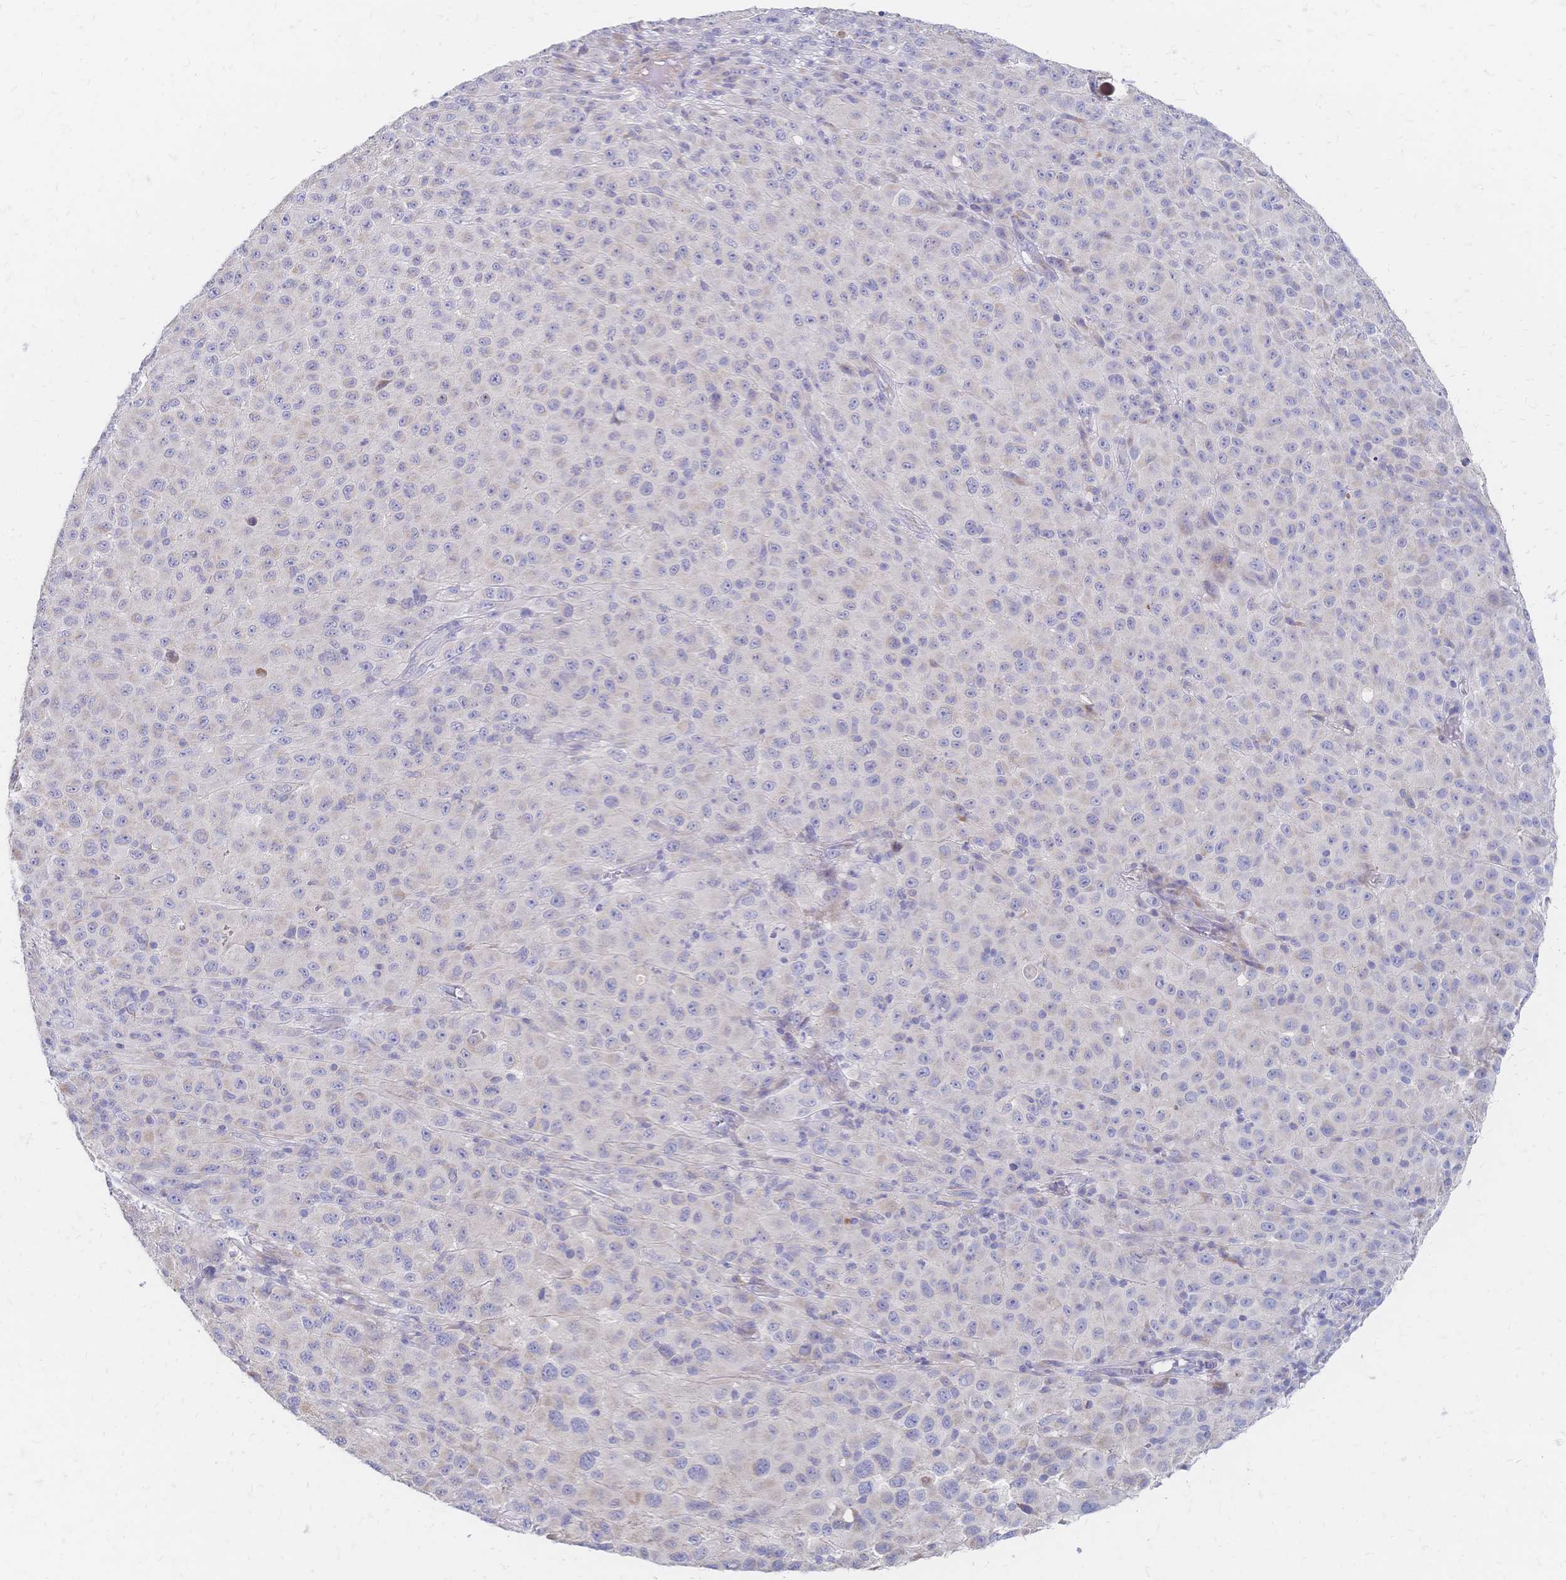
{"staining": {"intensity": "negative", "quantity": "none", "location": "none"}, "tissue": "melanoma", "cell_type": "Tumor cells", "image_type": "cancer", "snomed": [{"axis": "morphology", "description": "Malignant melanoma, NOS"}, {"axis": "topography", "description": "Skin"}], "caption": "Immunohistochemical staining of malignant melanoma displays no significant staining in tumor cells. The staining is performed using DAB brown chromogen with nuclei counter-stained in using hematoxylin.", "gene": "VWC2L", "patient": {"sex": "male", "age": 73}}